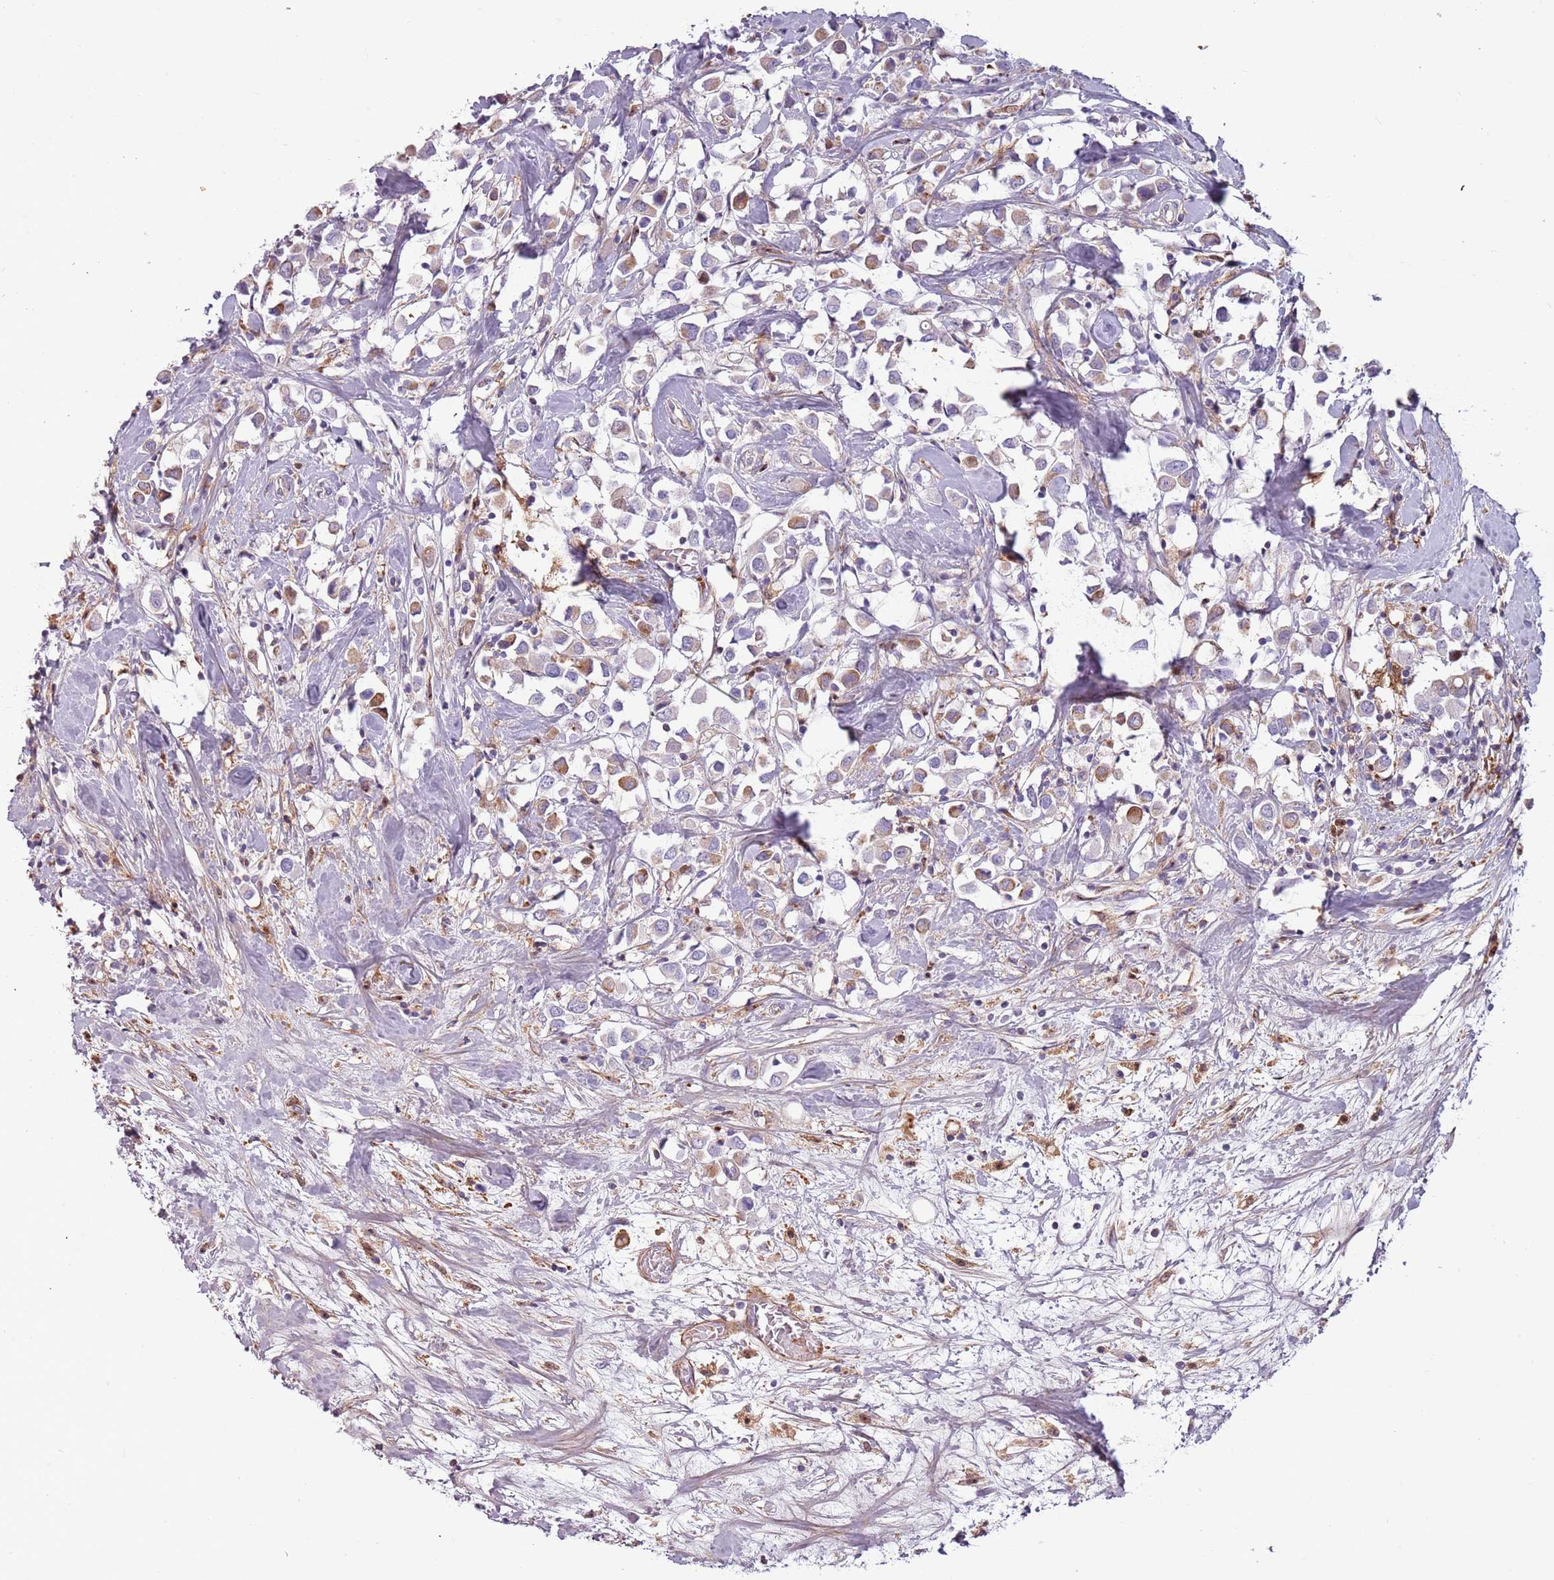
{"staining": {"intensity": "weak", "quantity": "25%-75%", "location": "cytoplasmic/membranous"}, "tissue": "breast cancer", "cell_type": "Tumor cells", "image_type": "cancer", "snomed": [{"axis": "morphology", "description": "Duct carcinoma"}, {"axis": "topography", "description": "Breast"}], "caption": "High-magnification brightfield microscopy of breast cancer stained with DAB (3,3'-diaminobenzidine) (brown) and counterstained with hematoxylin (blue). tumor cells exhibit weak cytoplasmic/membranous expression is present in about25%-75% of cells.", "gene": "NADK", "patient": {"sex": "female", "age": 61}}